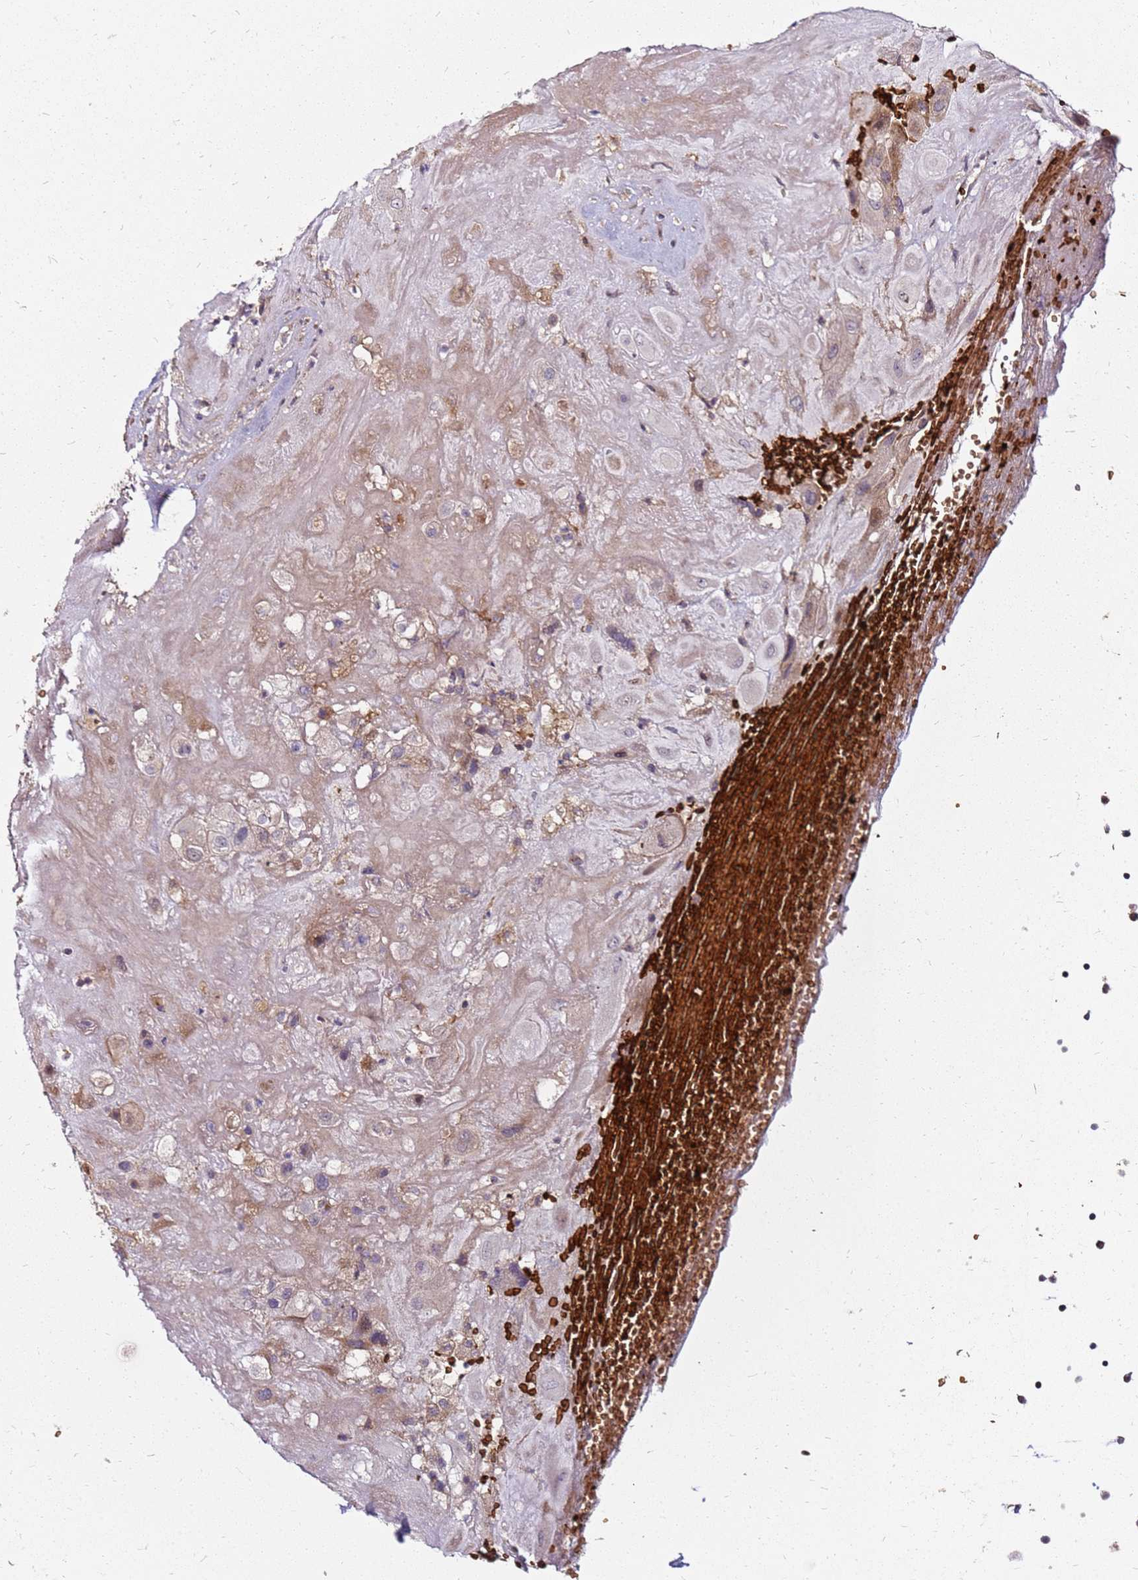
{"staining": {"intensity": "weak", "quantity": "25%-75%", "location": "cytoplasmic/membranous"}, "tissue": "placenta", "cell_type": "Decidual cells", "image_type": "normal", "snomed": [{"axis": "morphology", "description": "Normal tissue, NOS"}, {"axis": "topography", "description": "Placenta"}], "caption": "This is a photomicrograph of immunohistochemistry (IHC) staining of normal placenta, which shows weak expression in the cytoplasmic/membranous of decidual cells.", "gene": "RNF11", "patient": {"sex": "female", "age": 32}}